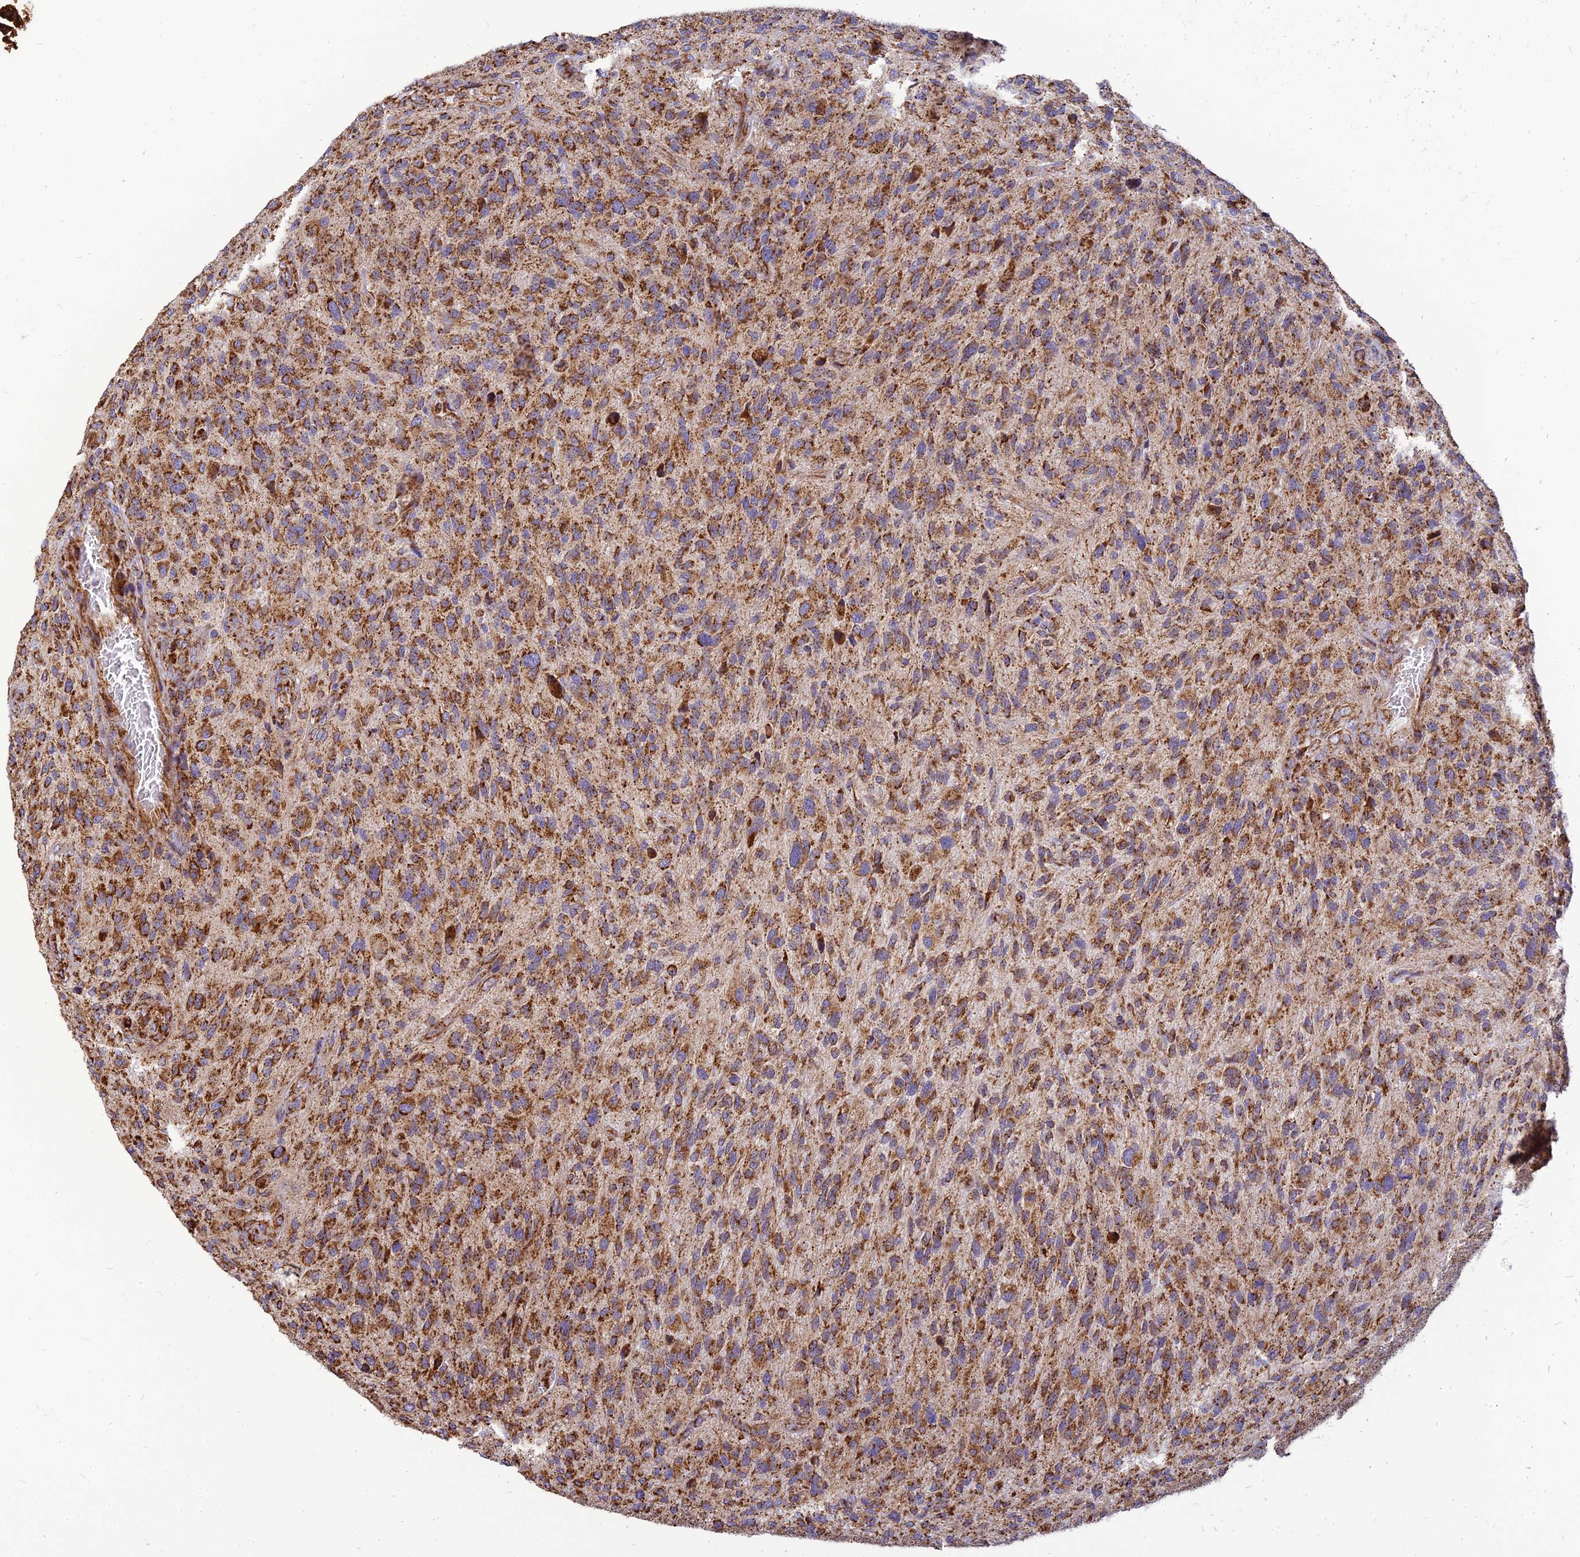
{"staining": {"intensity": "strong", "quantity": ">75%", "location": "cytoplasmic/membranous"}, "tissue": "glioma", "cell_type": "Tumor cells", "image_type": "cancer", "snomed": [{"axis": "morphology", "description": "Glioma, malignant, High grade"}, {"axis": "topography", "description": "Brain"}], "caption": "Human glioma stained for a protein (brown) reveals strong cytoplasmic/membranous positive positivity in approximately >75% of tumor cells.", "gene": "THUMPD2", "patient": {"sex": "male", "age": 47}}